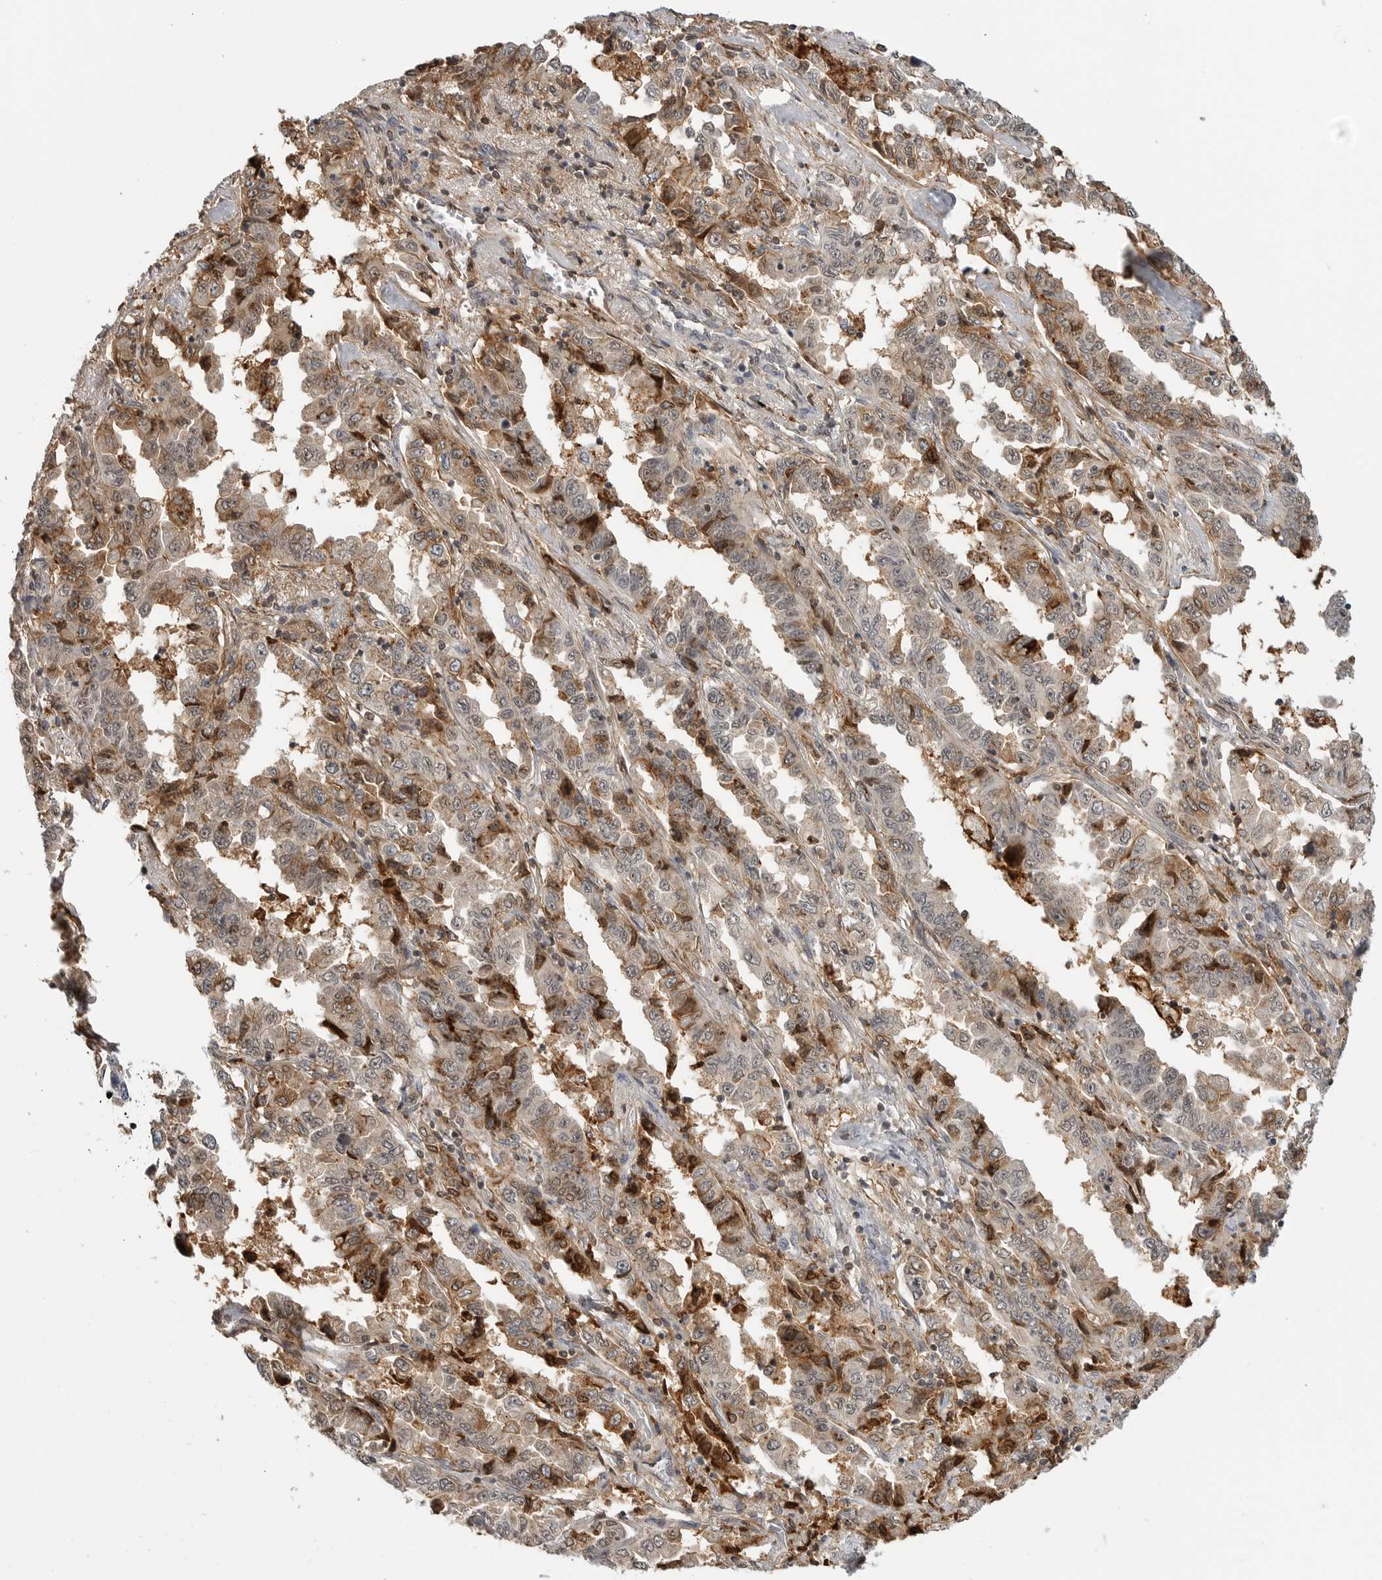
{"staining": {"intensity": "moderate", "quantity": "25%-75%", "location": "cytoplasmic/membranous"}, "tissue": "lung cancer", "cell_type": "Tumor cells", "image_type": "cancer", "snomed": [{"axis": "morphology", "description": "Adenocarcinoma, NOS"}, {"axis": "topography", "description": "Lung"}], "caption": "Brown immunohistochemical staining in human lung cancer exhibits moderate cytoplasmic/membranous positivity in approximately 25%-75% of tumor cells.", "gene": "ANXA11", "patient": {"sex": "female", "age": 51}}